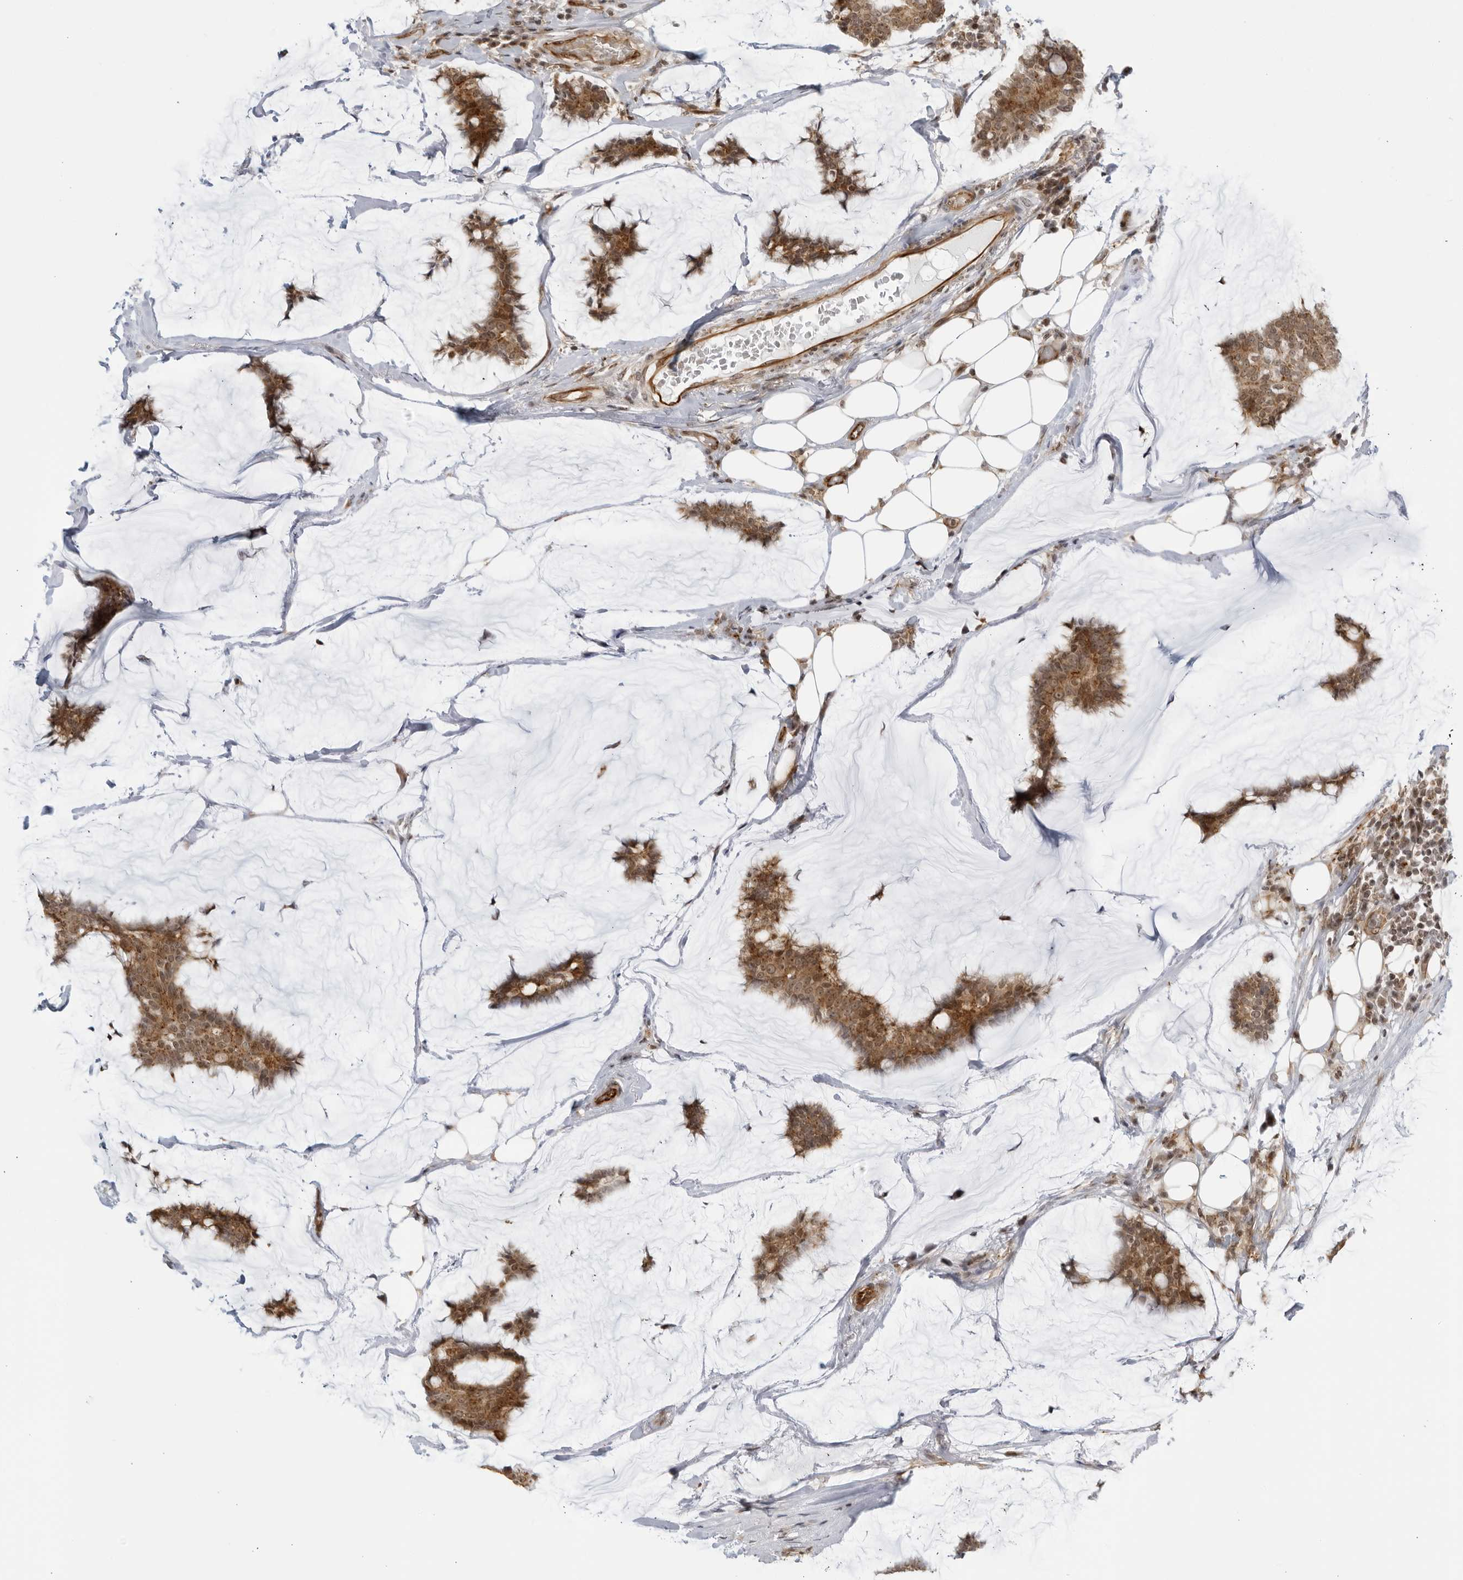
{"staining": {"intensity": "moderate", "quantity": ">75%", "location": "cytoplasmic/membranous,nuclear"}, "tissue": "breast cancer", "cell_type": "Tumor cells", "image_type": "cancer", "snomed": [{"axis": "morphology", "description": "Duct carcinoma"}, {"axis": "topography", "description": "Breast"}], "caption": "High-power microscopy captured an immunohistochemistry (IHC) photomicrograph of intraductal carcinoma (breast), revealing moderate cytoplasmic/membranous and nuclear expression in about >75% of tumor cells.", "gene": "TCF21", "patient": {"sex": "female", "age": 93}}